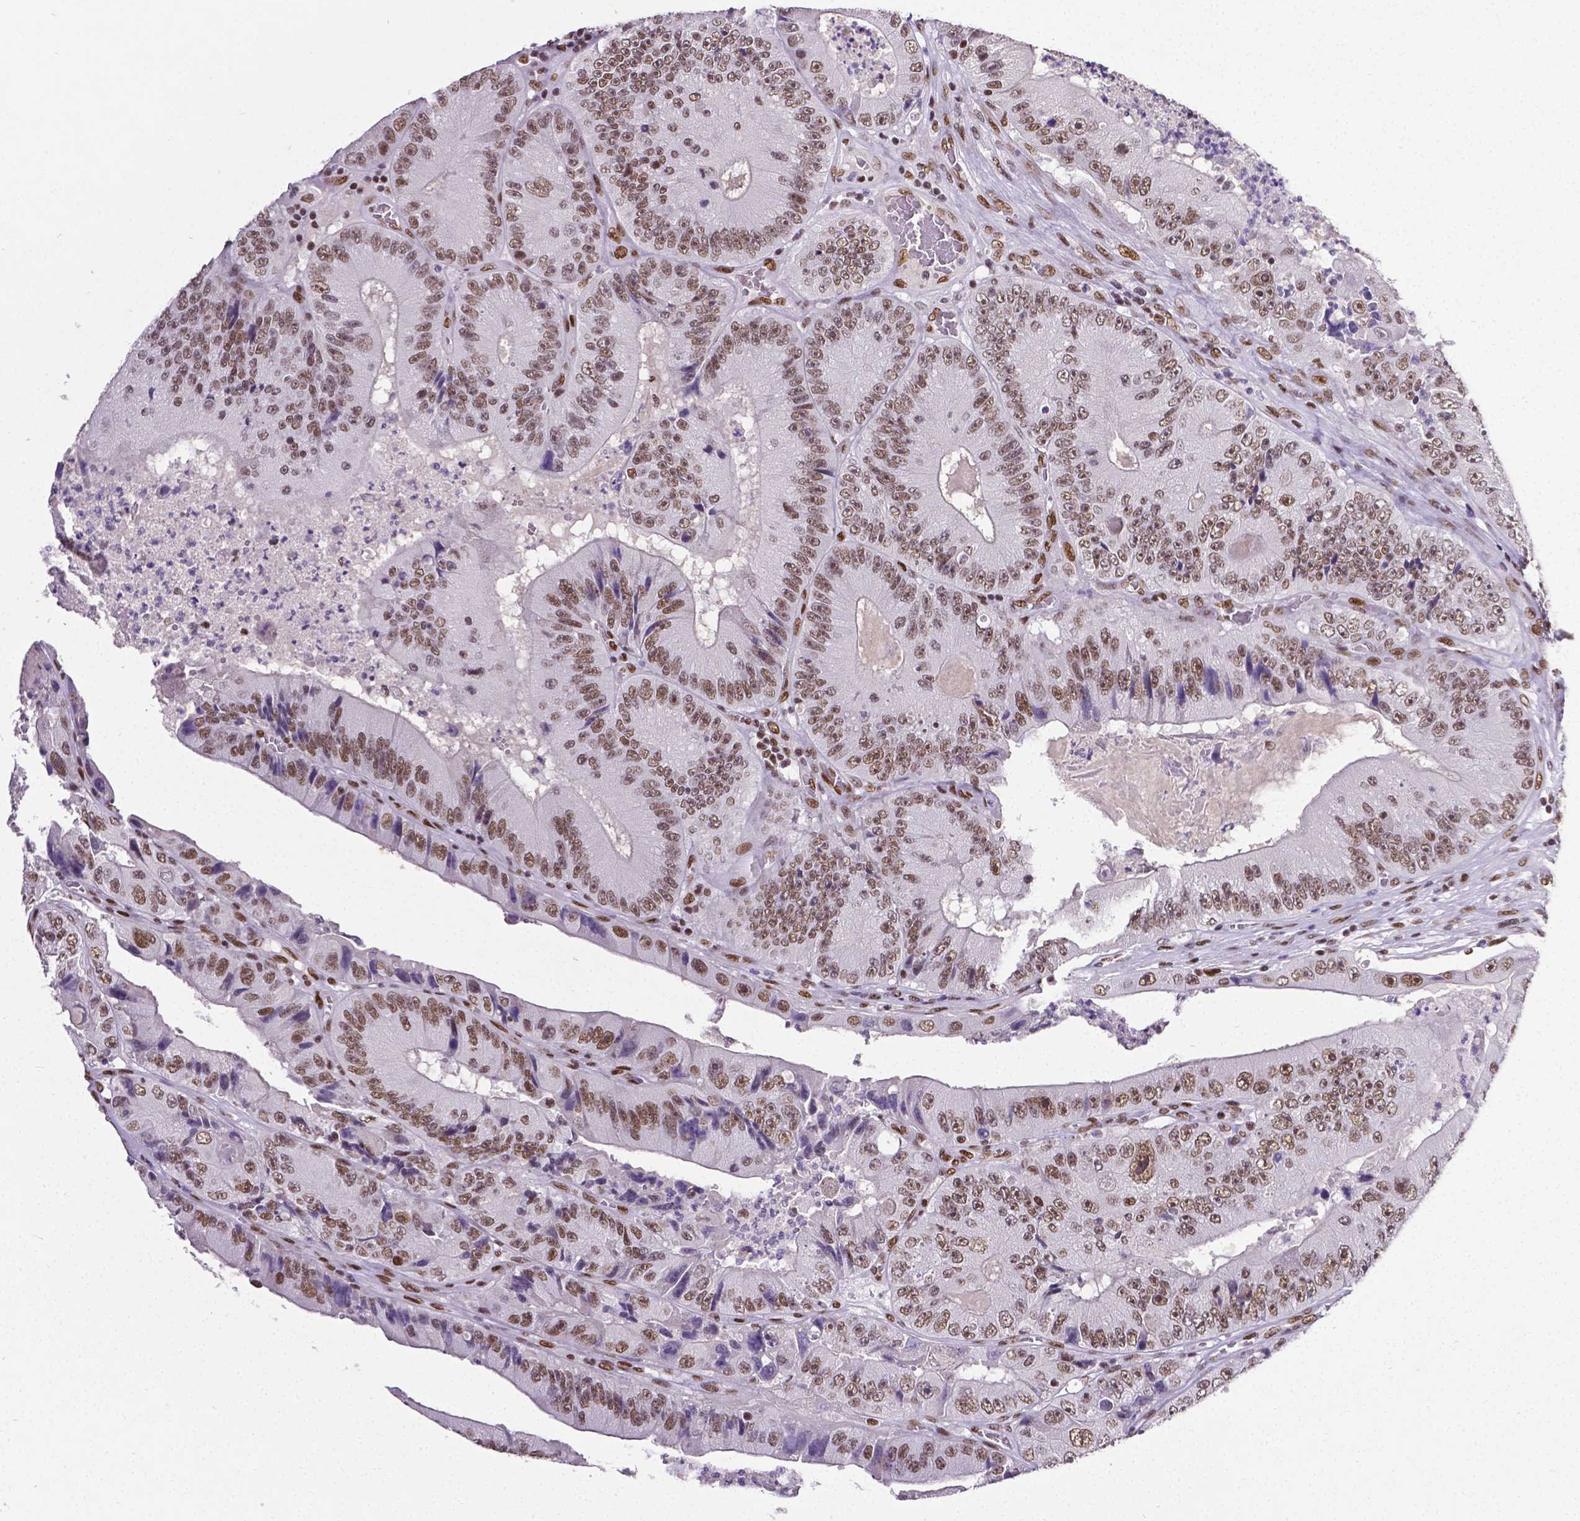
{"staining": {"intensity": "moderate", "quantity": ">75%", "location": "nuclear"}, "tissue": "colorectal cancer", "cell_type": "Tumor cells", "image_type": "cancer", "snomed": [{"axis": "morphology", "description": "Adenocarcinoma, NOS"}, {"axis": "topography", "description": "Colon"}], "caption": "Immunohistochemistry (IHC) histopathology image of colorectal adenocarcinoma stained for a protein (brown), which shows medium levels of moderate nuclear expression in approximately >75% of tumor cells.", "gene": "REST", "patient": {"sex": "female", "age": 86}}